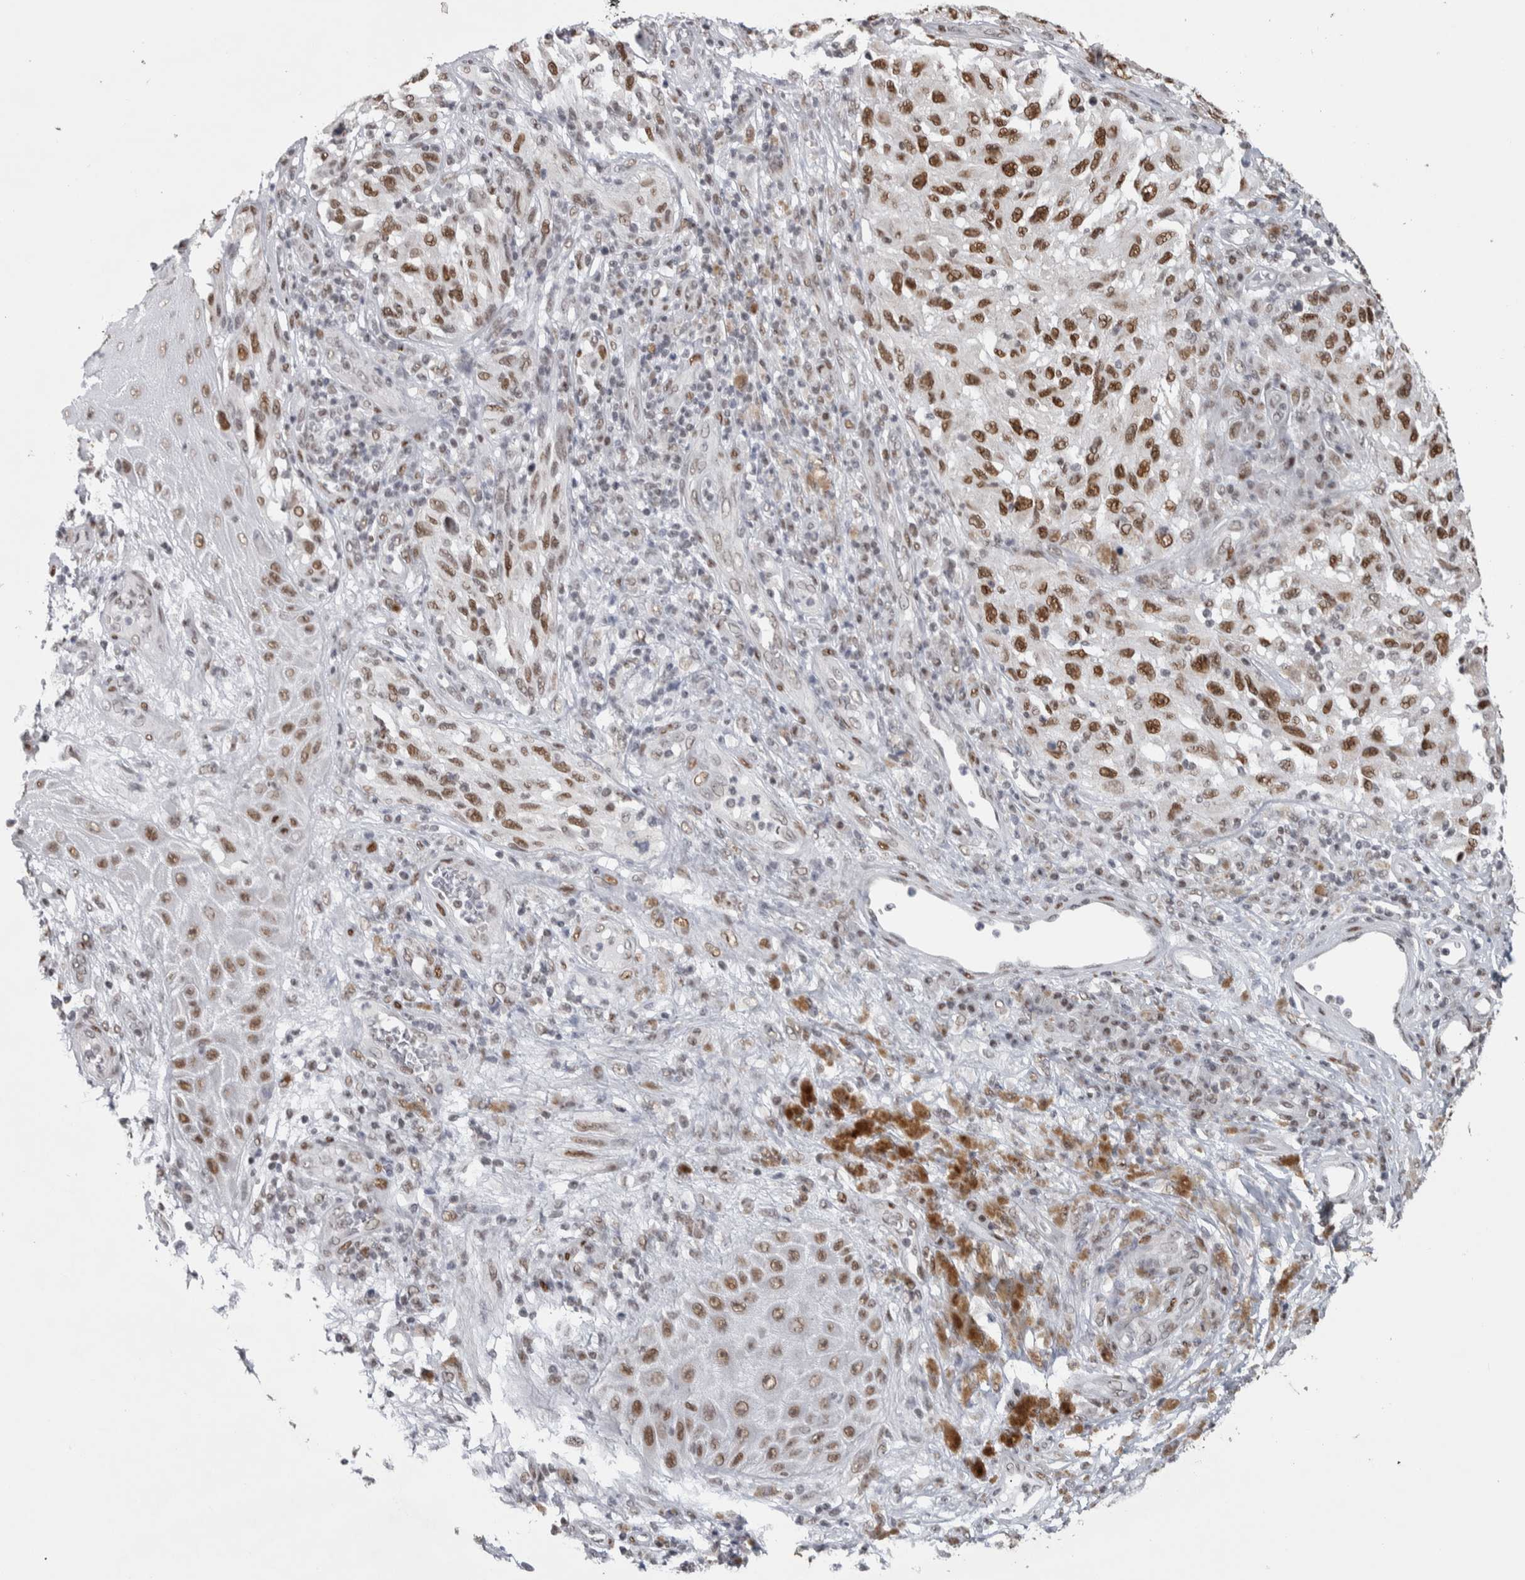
{"staining": {"intensity": "strong", "quantity": ">75%", "location": "nuclear"}, "tissue": "melanoma", "cell_type": "Tumor cells", "image_type": "cancer", "snomed": [{"axis": "morphology", "description": "Malignant melanoma, NOS"}, {"axis": "topography", "description": "Skin"}], "caption": "Human melanoma stained for a protein (brown) reveals strong nuclear positive expression in approximately >75% of tumor cells.", "gene": "HEXIM2", "patient": {"sex": "female", "age": 73}}